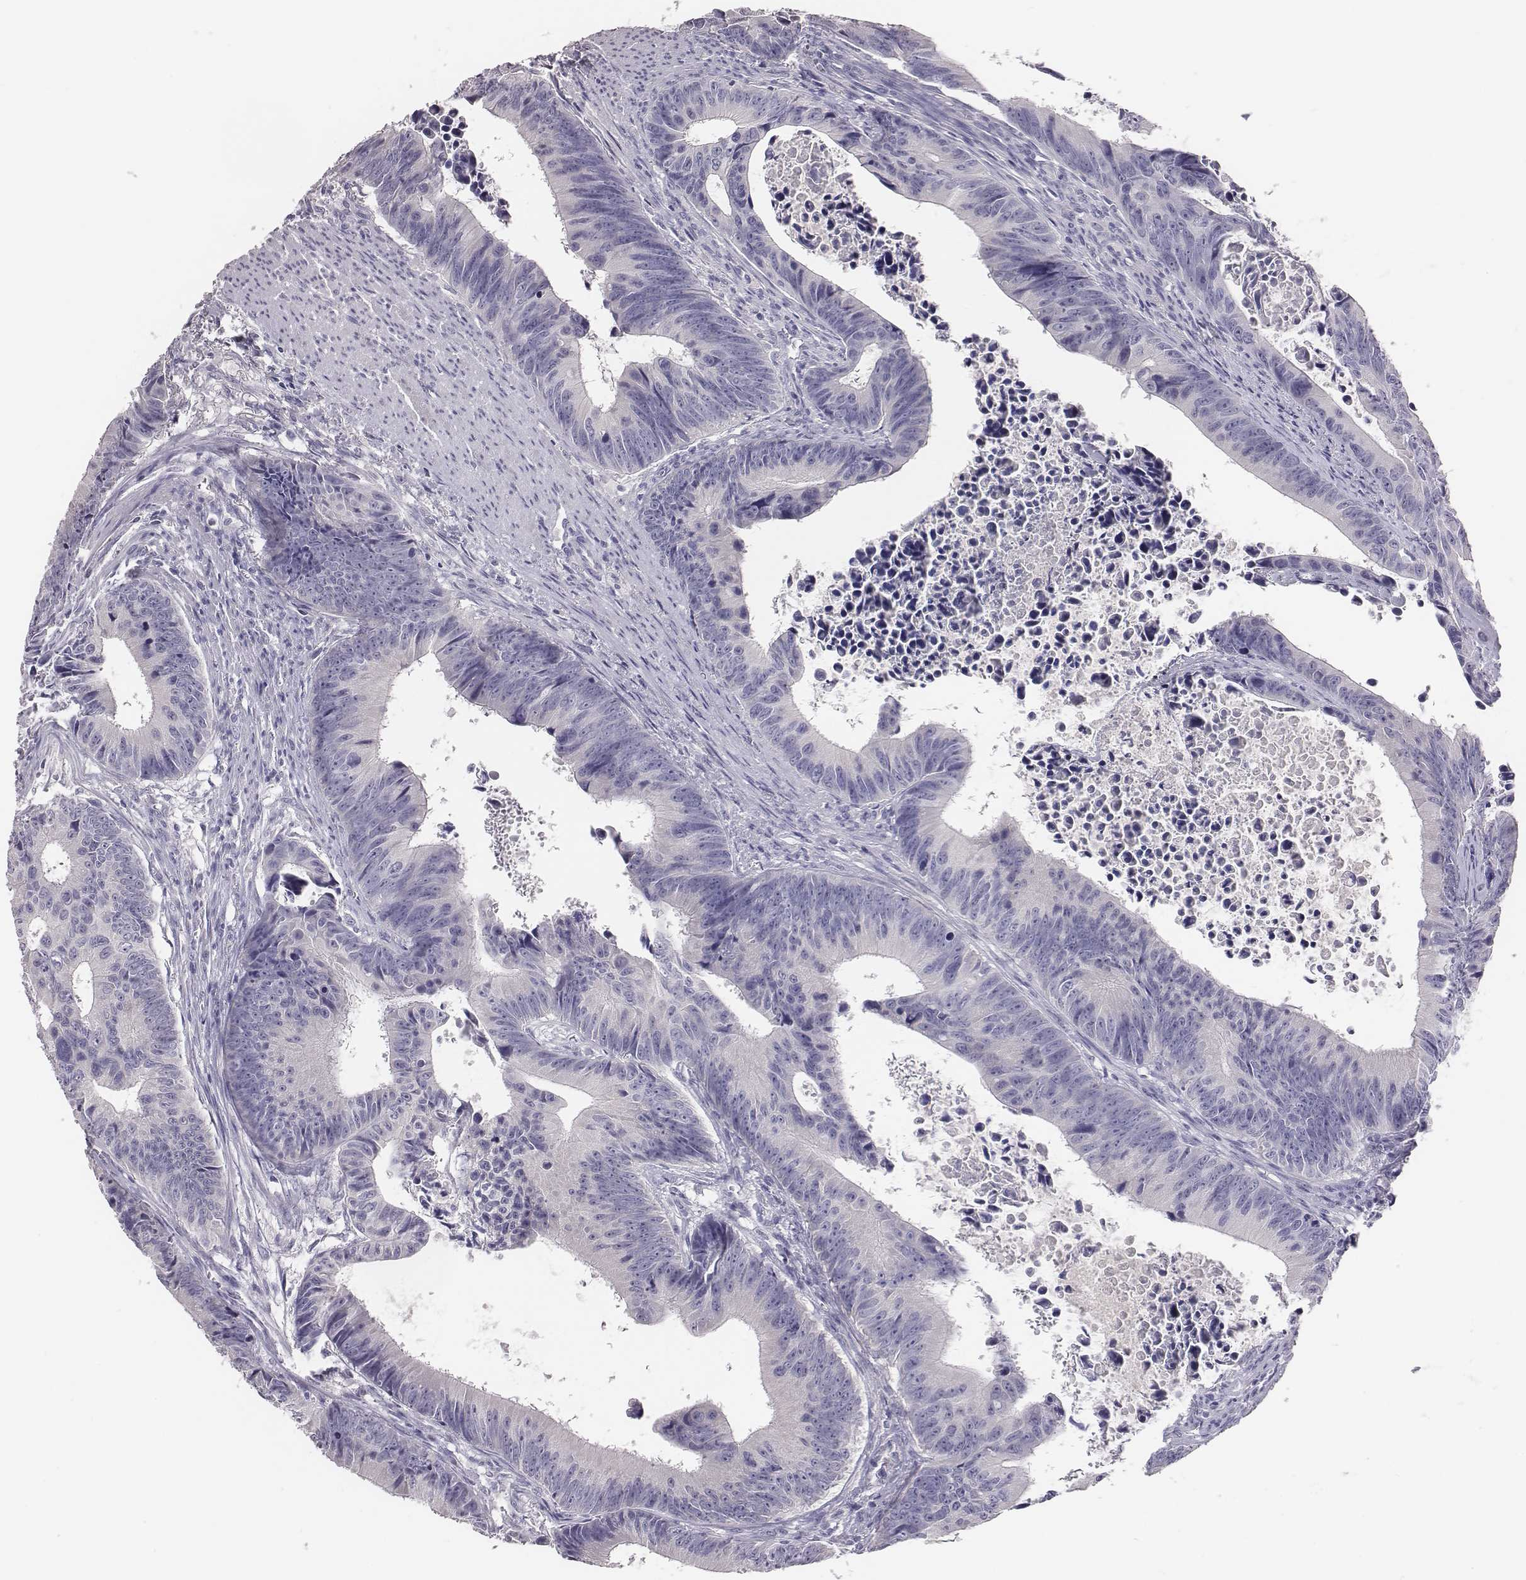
{"staining": {"intensity": "negative", "quantity": "none", "location": "none"}, "tissue": "colorectal cancer", "cell_type": "Tumor cells", "image_type": "cancer", "snomed": [{"axis": "morphology", "description": "Adenocarcinoma, NOS"}, {"axis": "topography", "description": "Colon"}], "caption": "Immunohistochemistry (IHC) histopathology image of colorectal adenocarcinoma stained for a protein (brown), which demonstrates no positivity in tumor cells.", "gene": "EN1", "patient": {"sex": "female", "age": 87}}